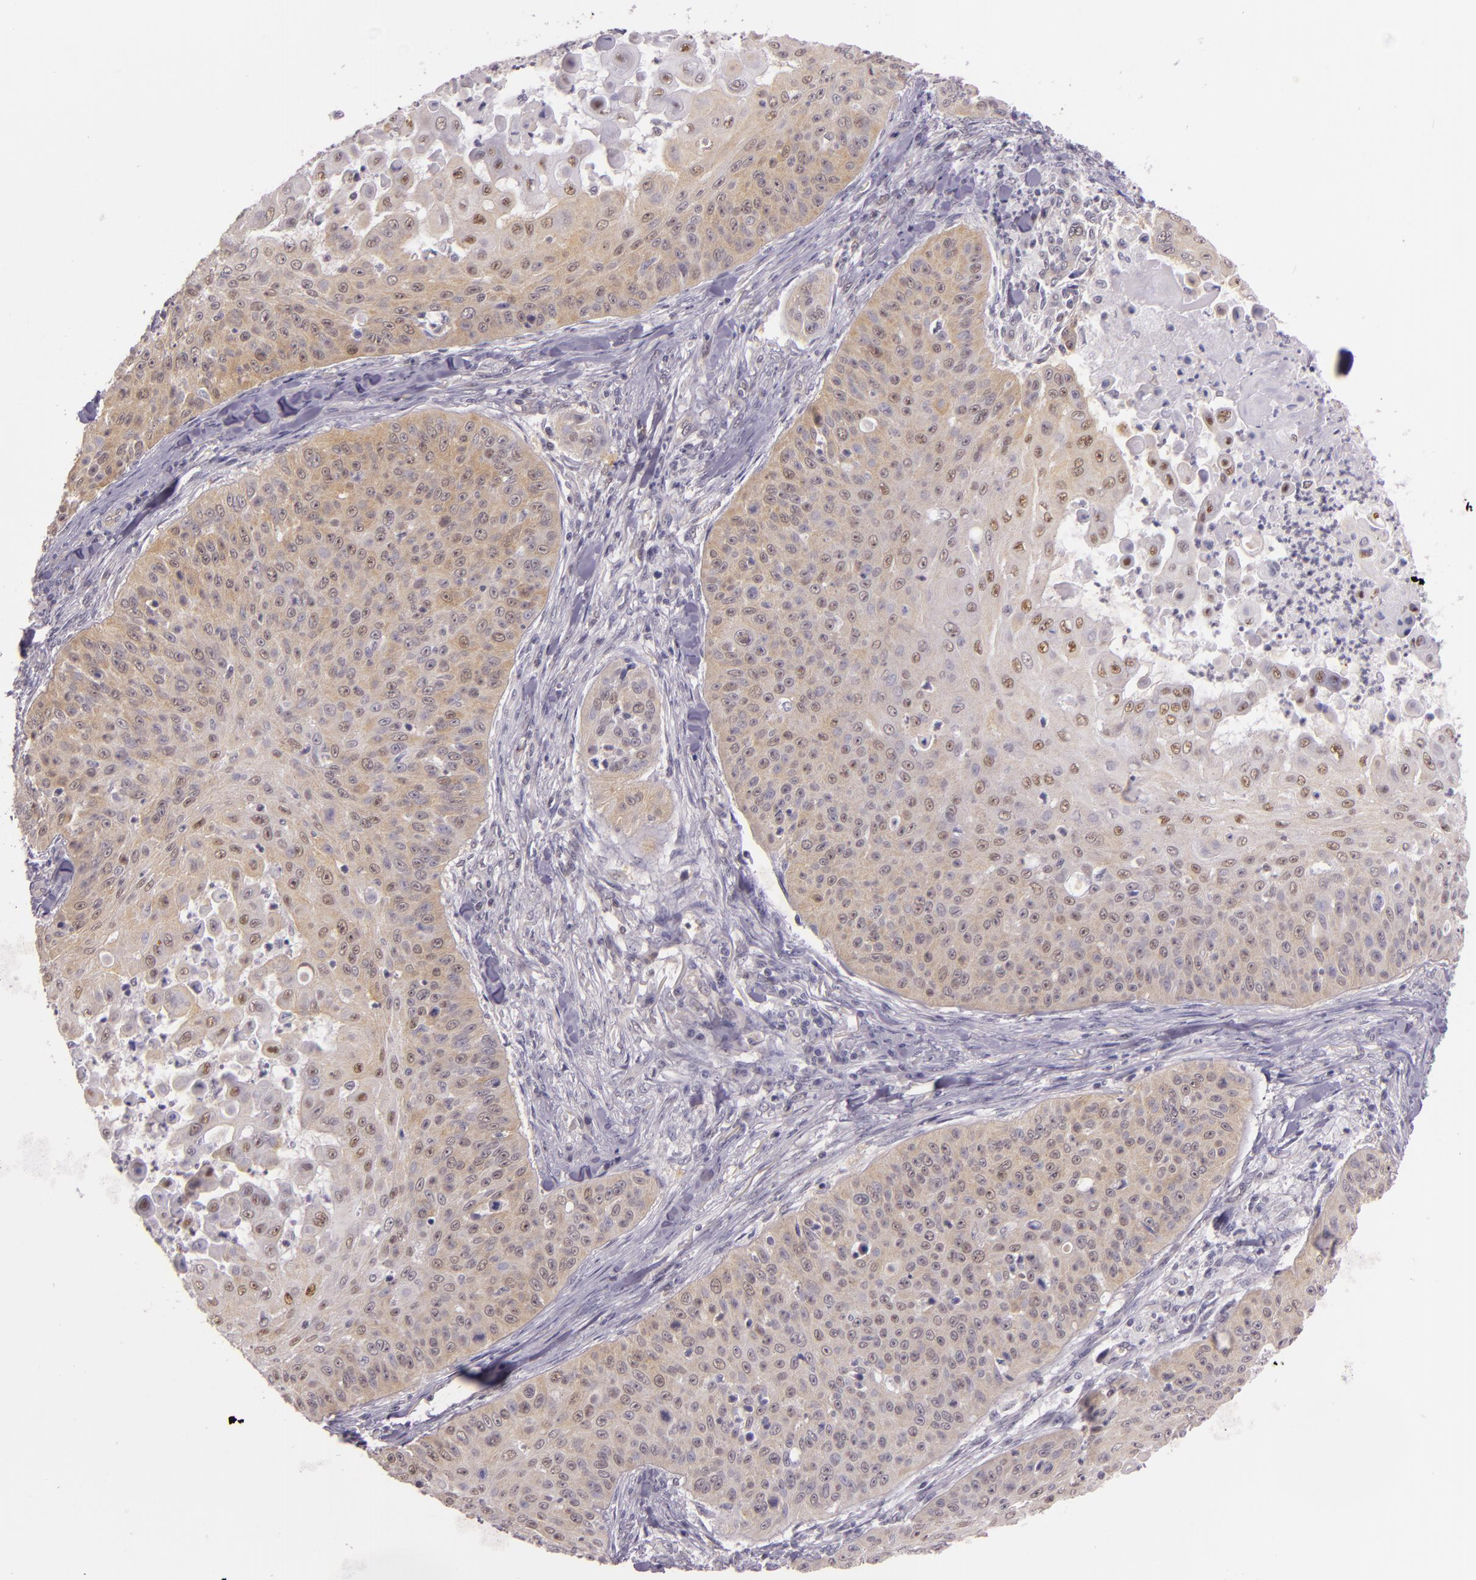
{"staining": {"intensity": "weak", "quantity": "25%-75%", "location": "cytoplasmic/membranous,nuclear"}, "tissue": "skin cancer", "cell_type": "Tumor cells", "image_type": "cancer", "snomed": [{"axis": "morphology", "description": "Squamous cell carcinoma, NOS"}, {"axis": "topography", "description": "Skin"}], "caption": "Skin cancer (squamous cell carcinoma) stained with DAB (3,3'-diaminobenzidine) IHC reveals low levels of weak cytoplasmic/membranous and nuclear positivity in about 25%-75% of tumor cells.", "gene": "HSPA8", "patient": {"sex": "male", "age": 82}}